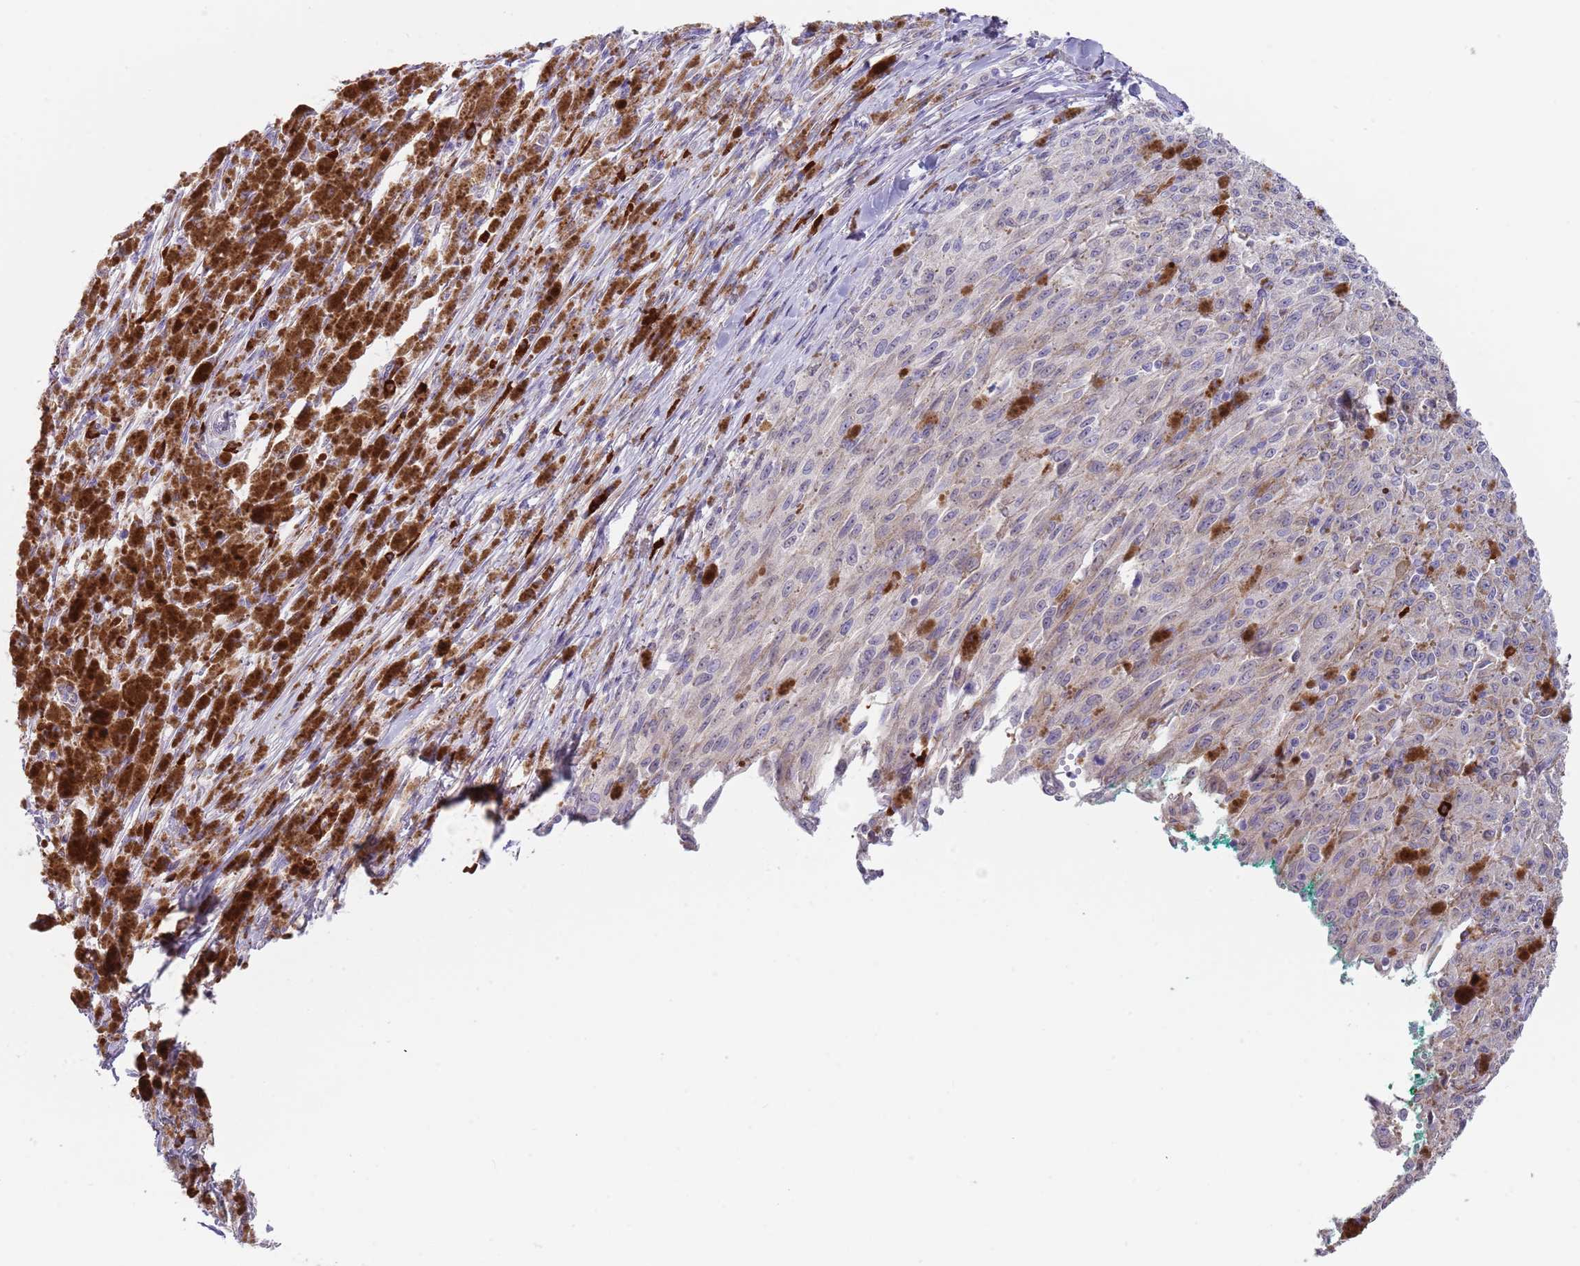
{"staining": {"intensity": "negative", "quantity": "none", "location": "none"}, "tissue": "melanoma", "cell_type": "Tumor cells", "image_type": "cancer", "snomed": [{"axis": "morphology", "description": "Malignant melanoma, NOS"}, {"axis": "topography", "description": "Skin"}], "caption": "Micrograph shows no protein staining in tumor cells of melanoma tissue. The staining is performed using DAB brown chromogen with nuclei counter-stained in using hematoxylin.", "gene": "TNRC6C", "patient": {"sex": "female", "age": 52}}